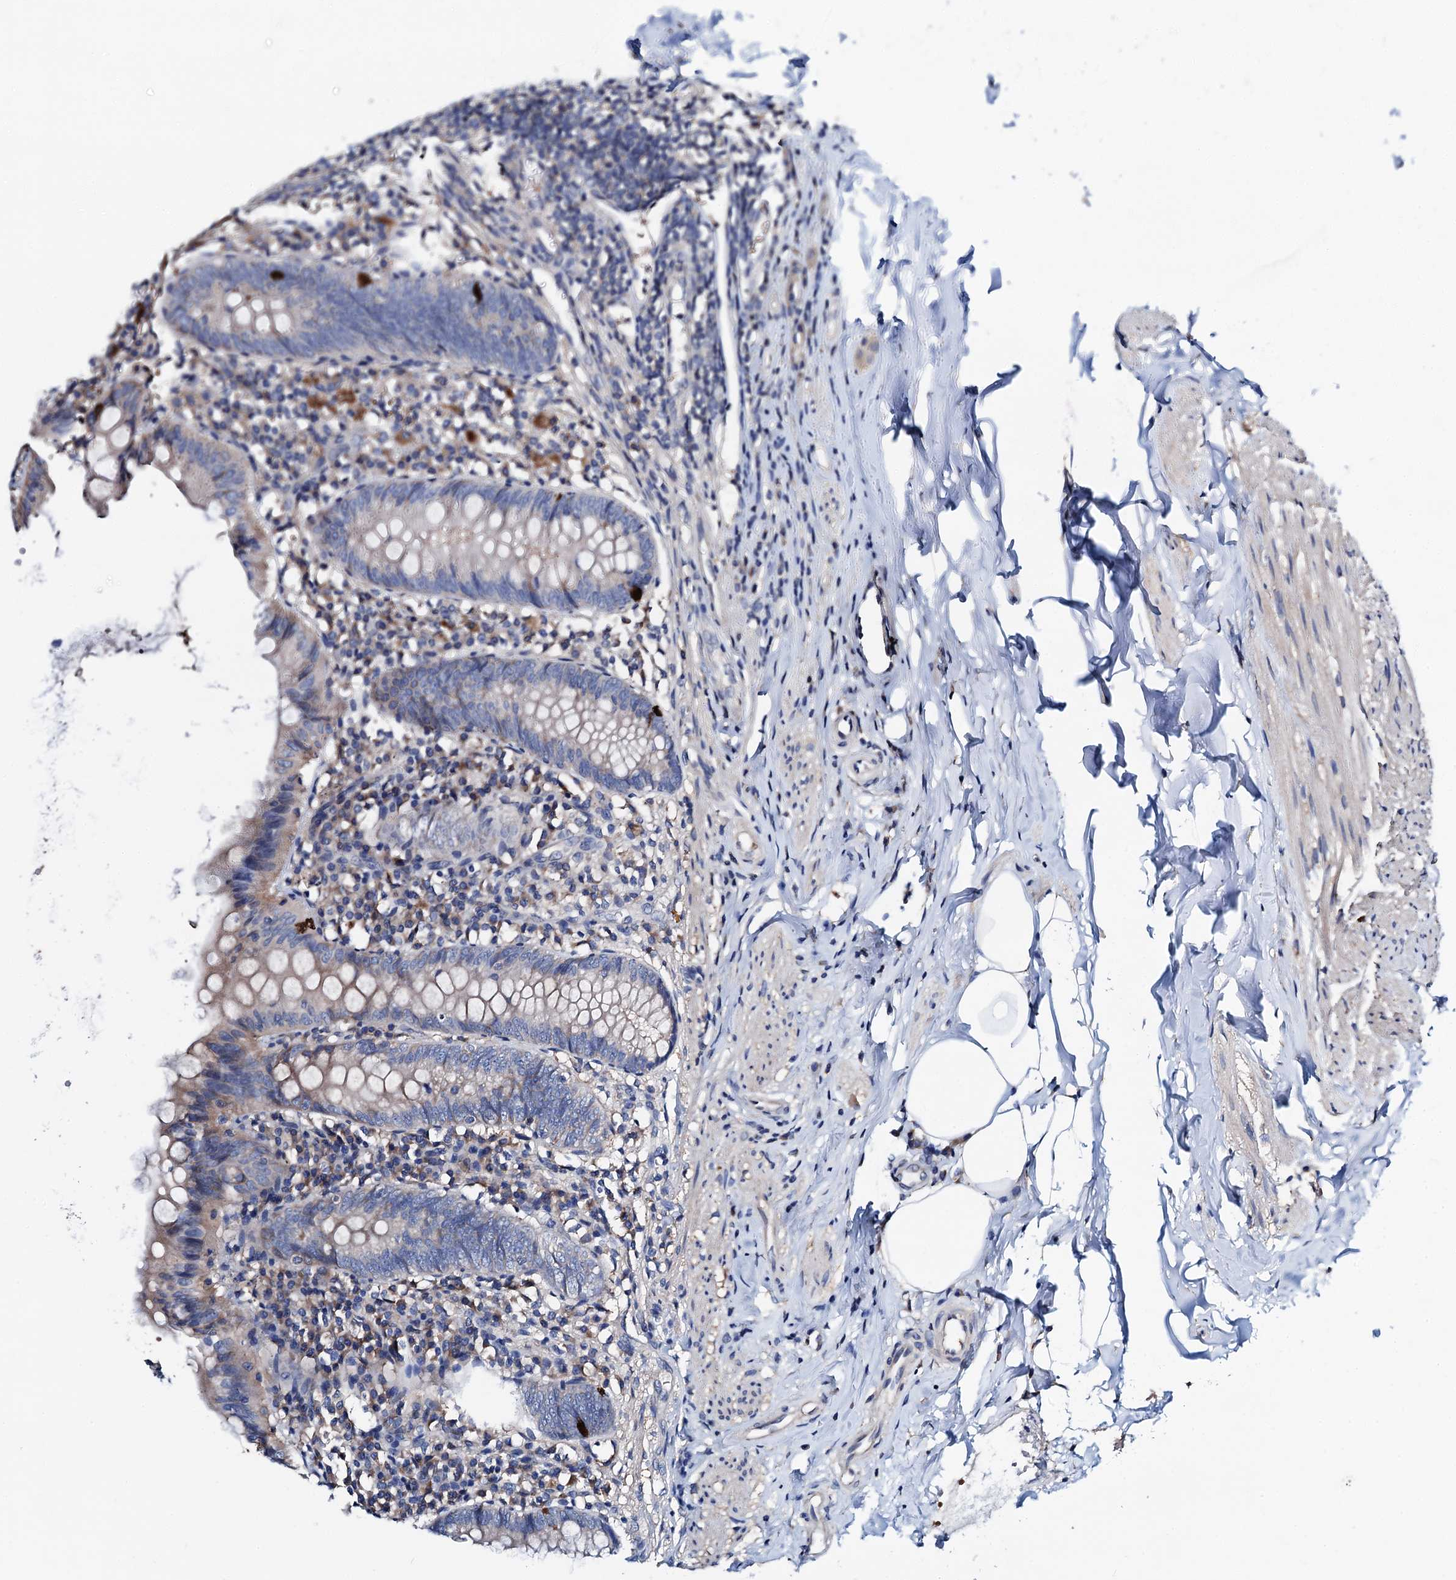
{"staining": {"intensity": "strong", "quantity": "<25%", "location": "cytoplasmic/membranous"}, "tissue": "appendix", "cell_type": "Glandular cells", "image_type": "normal", "snomed": [{"axis": "morphology", "description": "Normal tissue, NOS"}, {"axis": "topography", "description": "Appendix"}], "caption": "Immunohistochemical staining of benign appendix shows <25% levels of strong cytoplasmic/membranous protein staining in about <25% of glandular cells.", "gene": "GCOM1", "patient": {"sex": "female", "age": 54}}